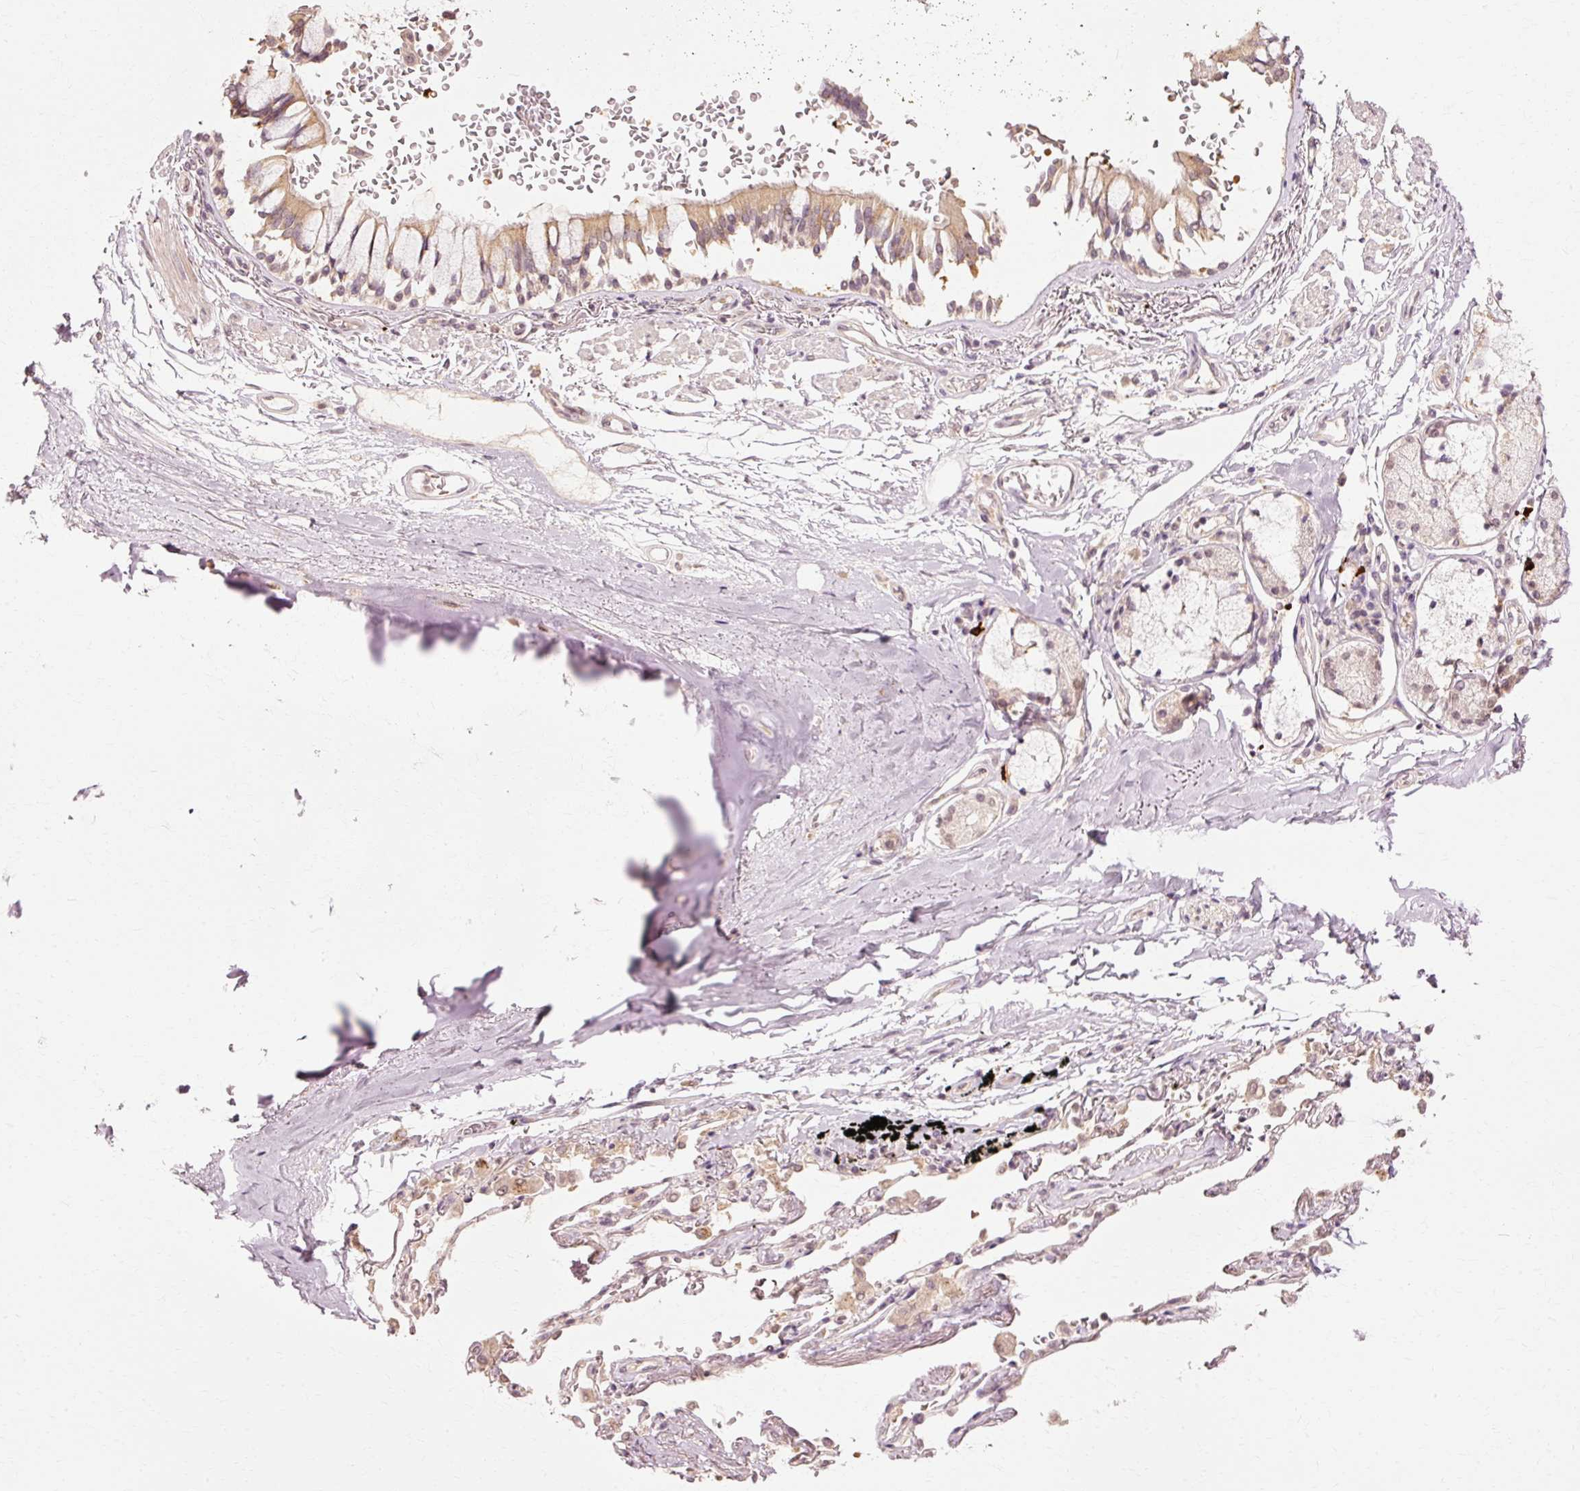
{"staining": {"intensity": "moderate", "quantity": ">75%", "location": "cytoplasmic/membranous"}, "tissue": "bronchus", "cell_type": "Respiratory epithelial cells", "image_type": "normal", "snomed": [{"axis": "morphology", "description": "Normal tissue, NOS"}, {"axis": "topography", "description": "Bronchus"}], "caption": "About >75% of respiratory epithelial cells in normal human bronchus exhibit moderate cytoplasmic/membranous protein staining as visualized by brown immunohistochemical staining.", "gene": "RGPD5", "patient": {"sex": "male", "age": 70}}